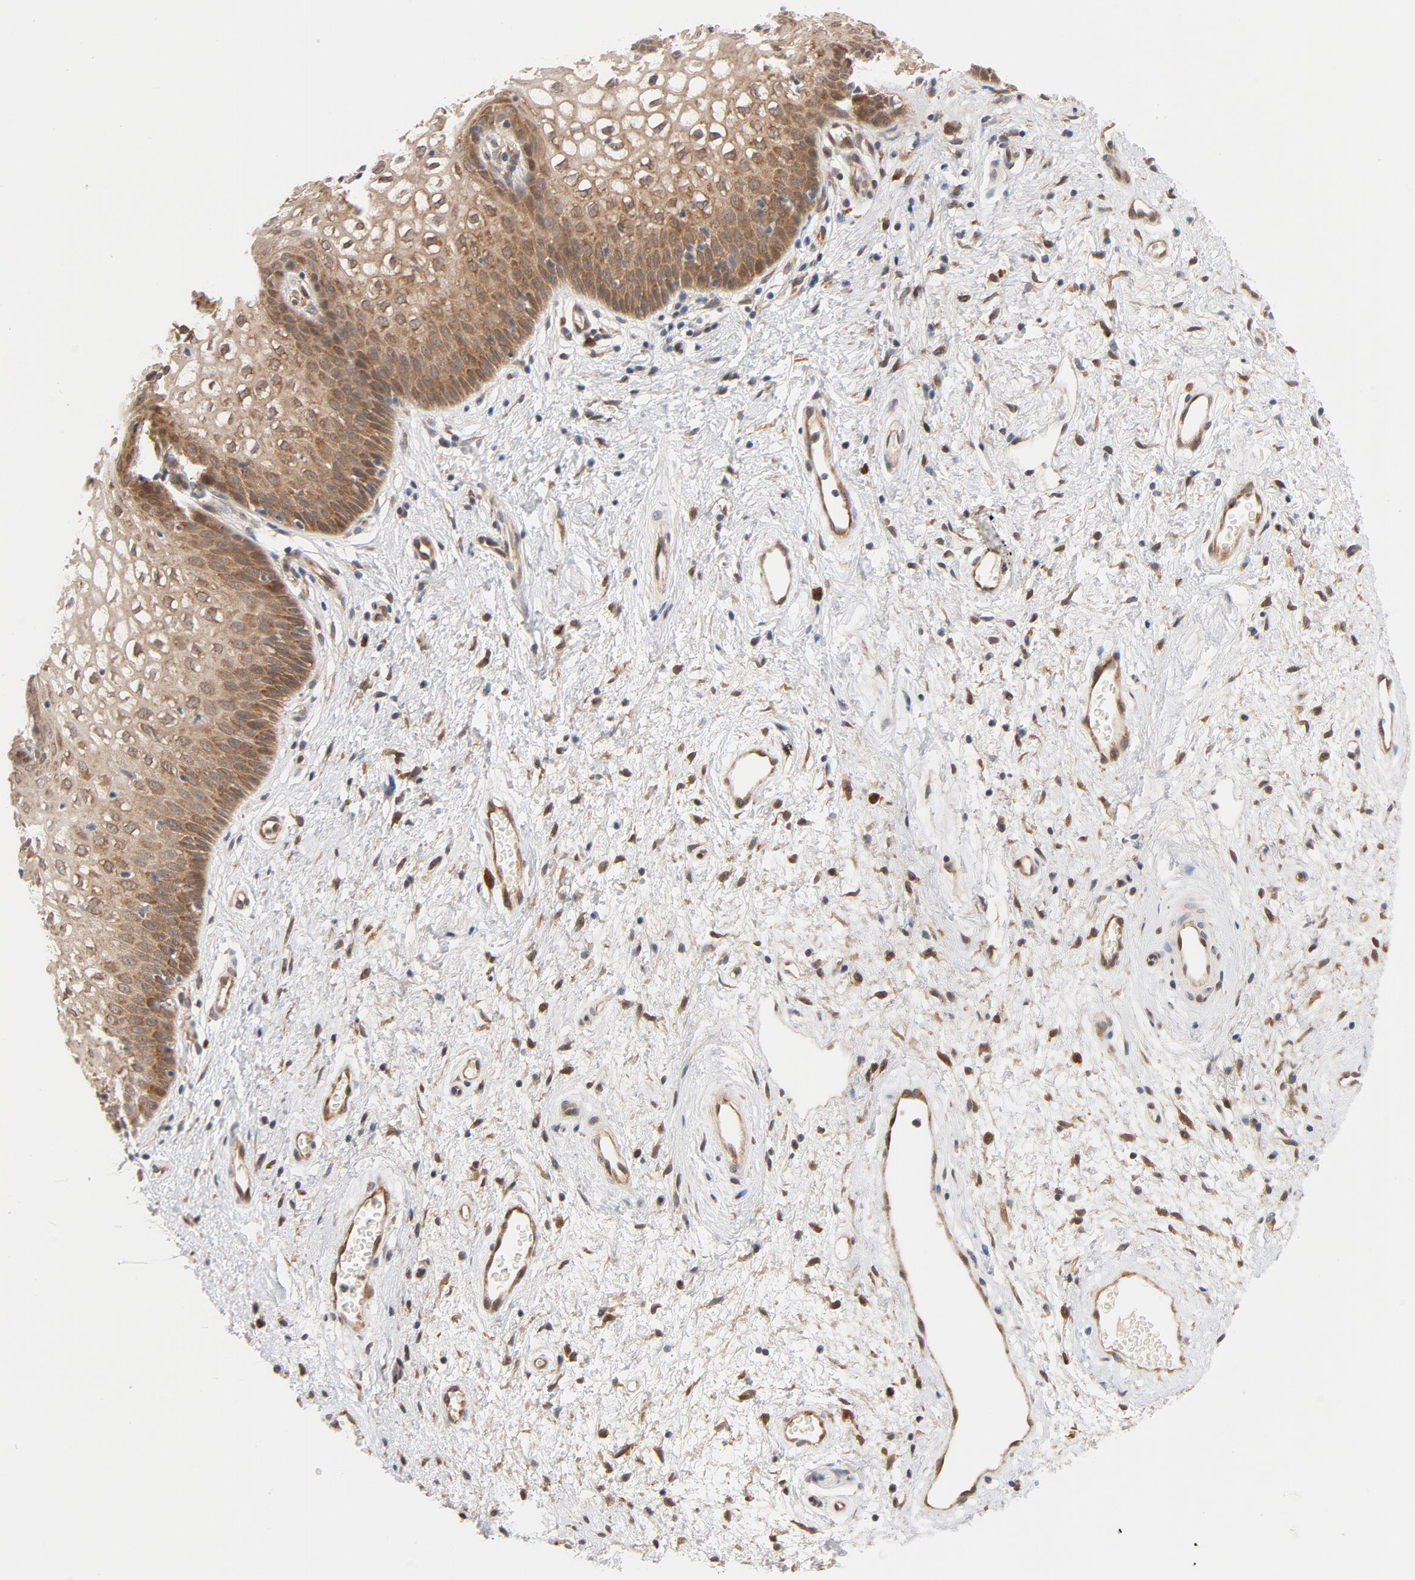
{"staining": {"intensity": "moderate", "quantity": ">75%", "location": "cytoplasmic/membranous"}, "tissue": "vagina", "cell_type": "Squamous epithelial cells", "image_type": "normal", "snomed": [{"axis": "morphology", "description": "Normal tissue, NOS"}, {"axis": "topography", "description": "Vagina"}], "caption": "About >75% of squamous epithelial cells in normal human vagina display moderate cytoplasmic/membranous protein expression as visualized by brown immunohistochemical staining.", "gene": "EIF4E", "patient": {"sex": "female", "age": 34}}